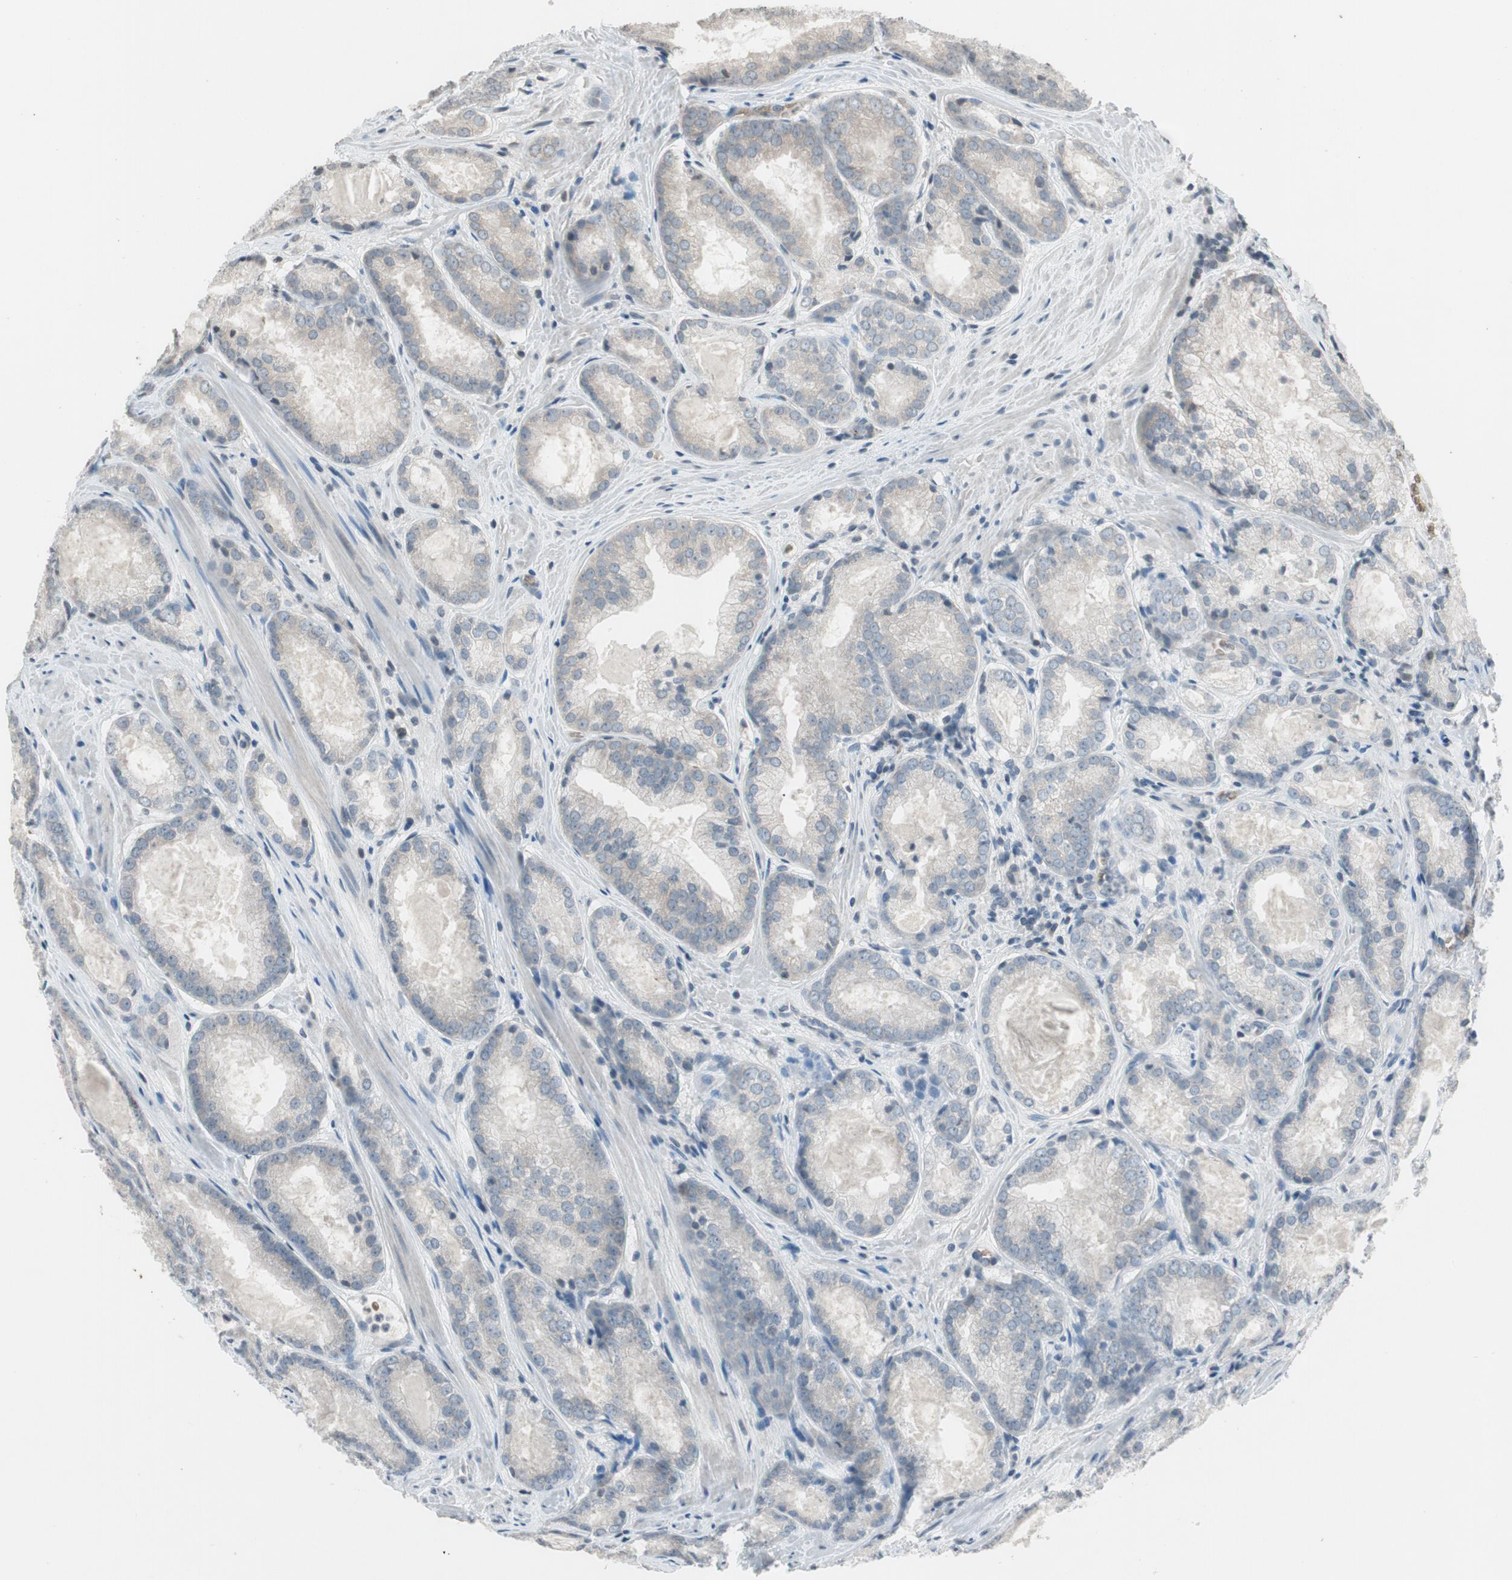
{"staining": {"intensity": "negative", "quantity": "none", "location": "none"}, "tissue": "prostate cancer", "cell_type": "Tumor cells", "image_type": "cancer", "snomed": [{"axis": "morphology", "description": "Adenocarcinoma, Low grade"}, {"axis": "topography", "description": "Prostate"}], "caption": "An immunohistochemistry image of low-grade adenocarcinoma (prostate) is shown. There is no staining in tumor cells of low-grade adenocarcinoma (prostate).", "gene": "GYPC", "patient": {"sex": "male", "age": 64}}